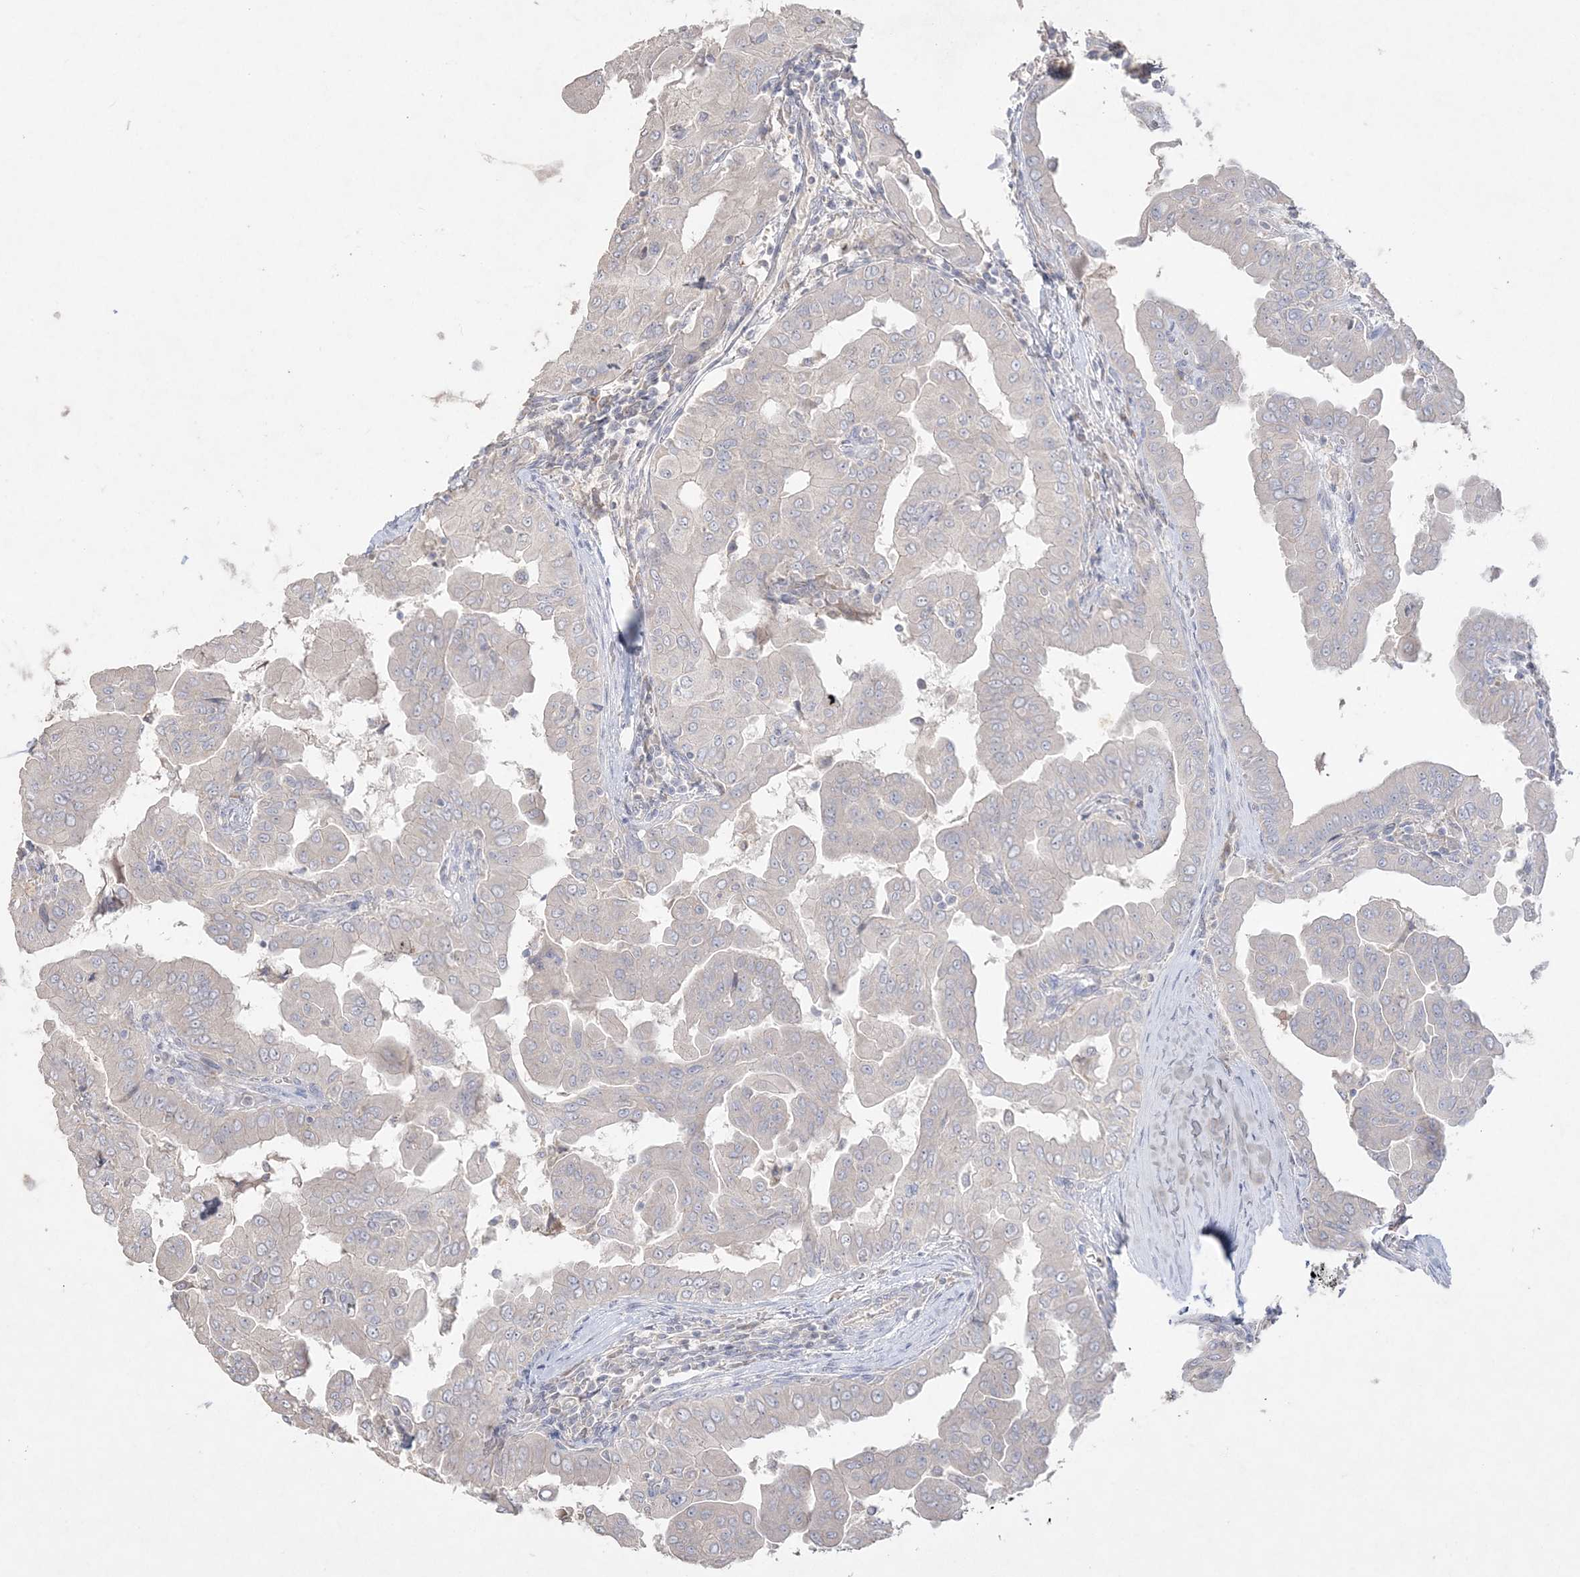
{"staining": {"intensity": "negative", "quantity": "none", "location": "none"}, "tissue": "thyroid cancer", "cell_type": "Tumor cells", "image_type": "cancer", "snomed": [{"axis": "morphology", "description": "Papillary adenocarcinoma, NOS"}, {"axis": "topography", "description": "Thyroid gland"}], "caption": "Tumor cells show no significant expression in papillary adenocarcinoma (thyroid). The staining is performed using DAB brown chromogen with nuclei counter-stained in using hematoxylin.", "gene": "SH3BP4", "patient": {"sex": "male", "age": 33}}